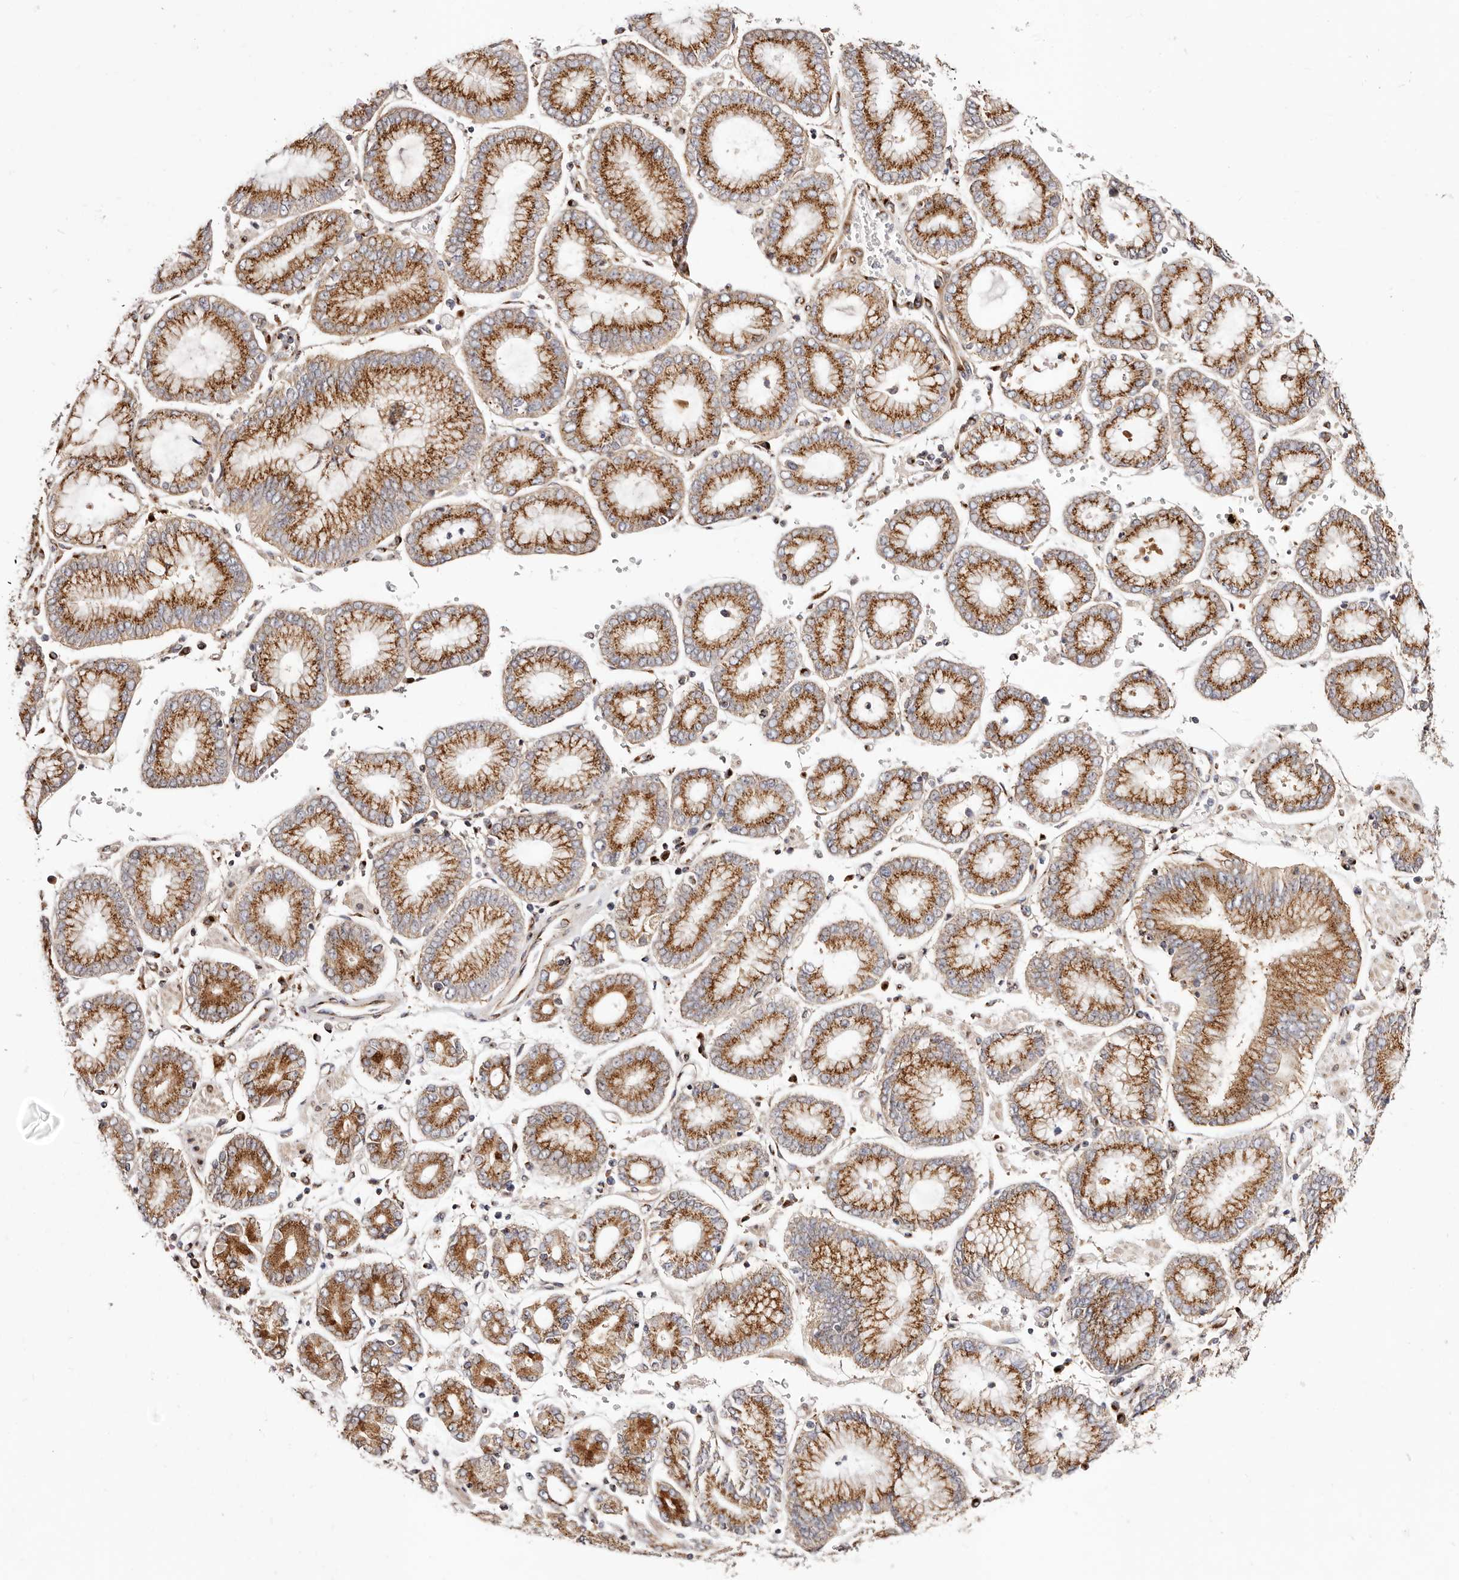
{"staining": {"intensity": "moderate", "quantity": ">75%", "location": "cytoplasmic/membranous"}, "tissue": "stomach cancer", "cell_type": "Tumor cells", "image_type": "cancer", "snomed": [{"axis": "morphology", "description": "Adenocarcinoma, NOS"}, {"axis": "topography", "description": "Stomach"}], "caption": "Stomach cancer (adenocarcinoma) tissue displays moderate cytoplasmic/membranous staining in approximately >75% of tumor cells, visualized by immunohistochemistry.", "gene": "MAPK6", "patient": {"sex": "male", "age": 76}}